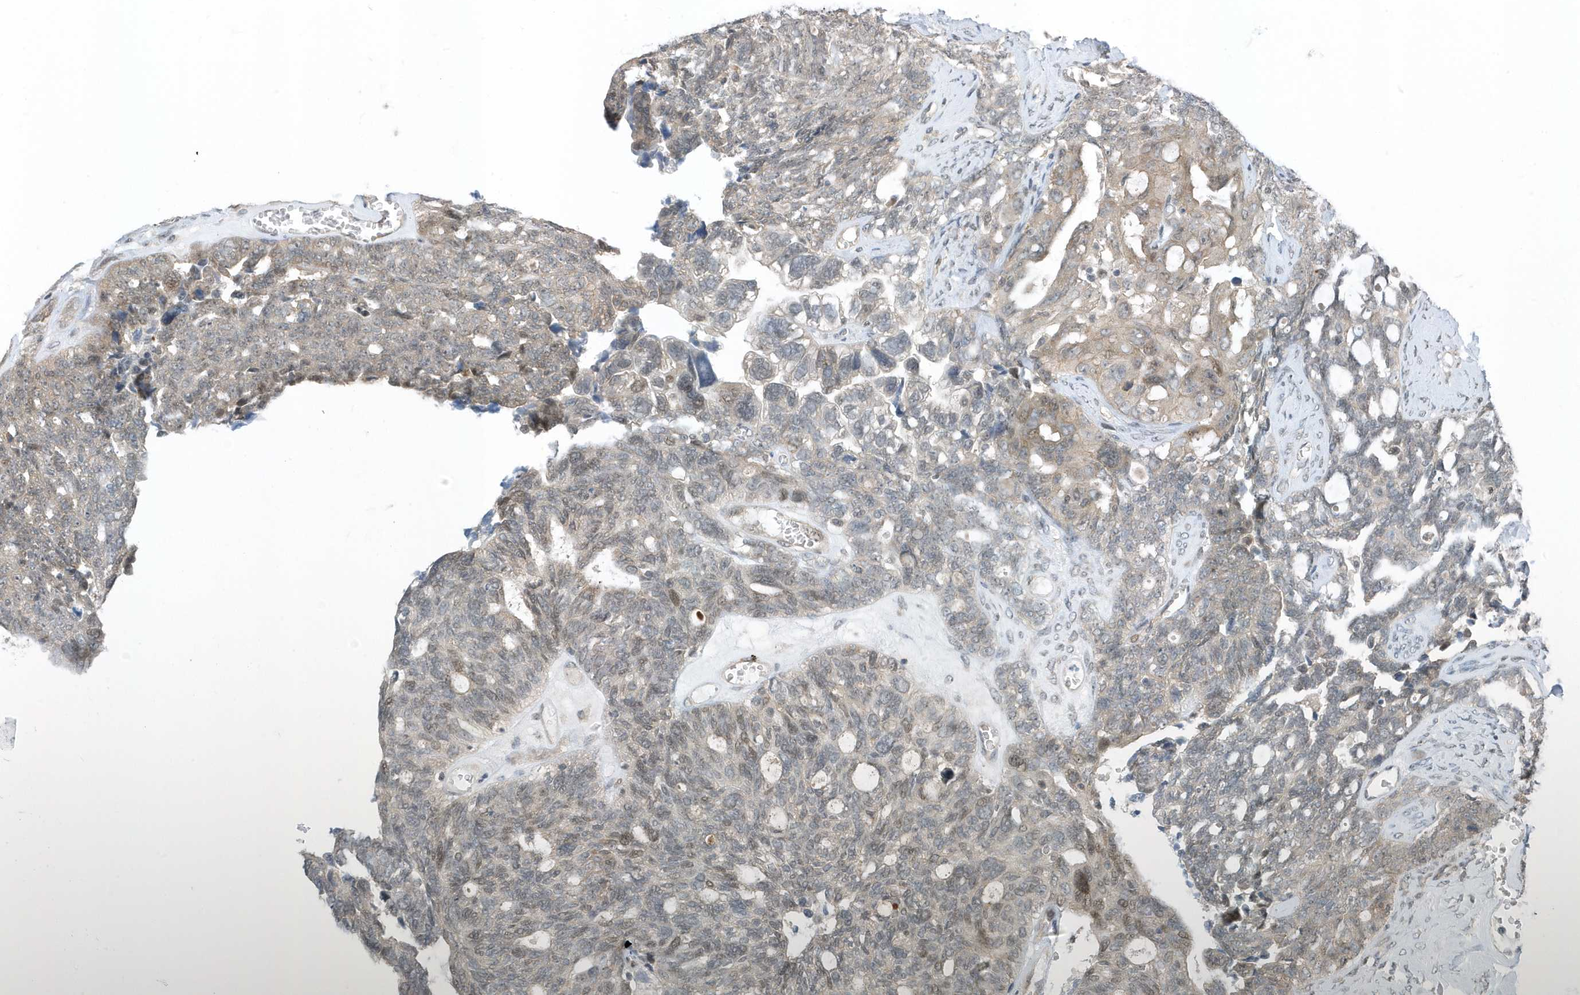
{"staining": {"intensity": "weak", "quantity": "<25%", "location": "nuclear"}, "tissue": "ovarian cancer", "cell_type": "Tumor cells", "image_type": "cancer", "snomed": [{"axis": "morphology", "description": "Cystadenocarcinoma, serous, NOS"}, {"axis": "topography", "description": "Ovary"}], "caption": "This photomicrograph is of serous cystadenocarcinoma (ovarian) stained with IHC to label a protein in brown with the nuclei are counter-stained blue. There is no positivity in tumor cells.", "gene": "USP53", "patient": {"sex": "female", "age": 79}}